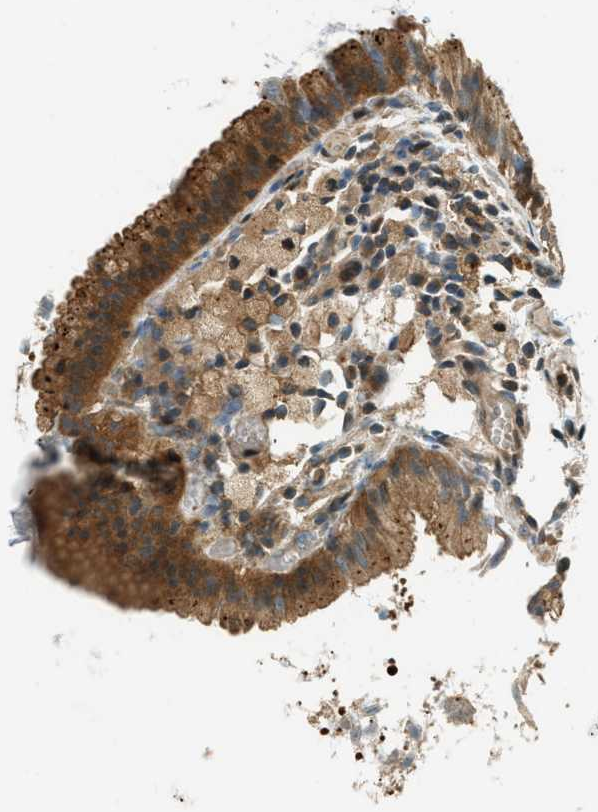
{"staining": {"intensity": "strong", "quantity": ">75%", "location": "cytoplasmic/membranous"}, "tissue": "gallbladder", "cell_type": "Glandular cells", "image_type": "normal", "snomed": [{"axis": "morphology", "description": "Normal tissue, NOS"}, {"axis": "topography", "description": "Gallbladder"}], "caption": "The image exhibits a brown stain indicating the presence of a protein in the cytoplasmic/membranous of glandular cells in gallbladder. The protein is shown in brown color, while the nuclei are stained blue.", "gene": "PTPN23", "patient": {"sex": "female", "age": 26}}